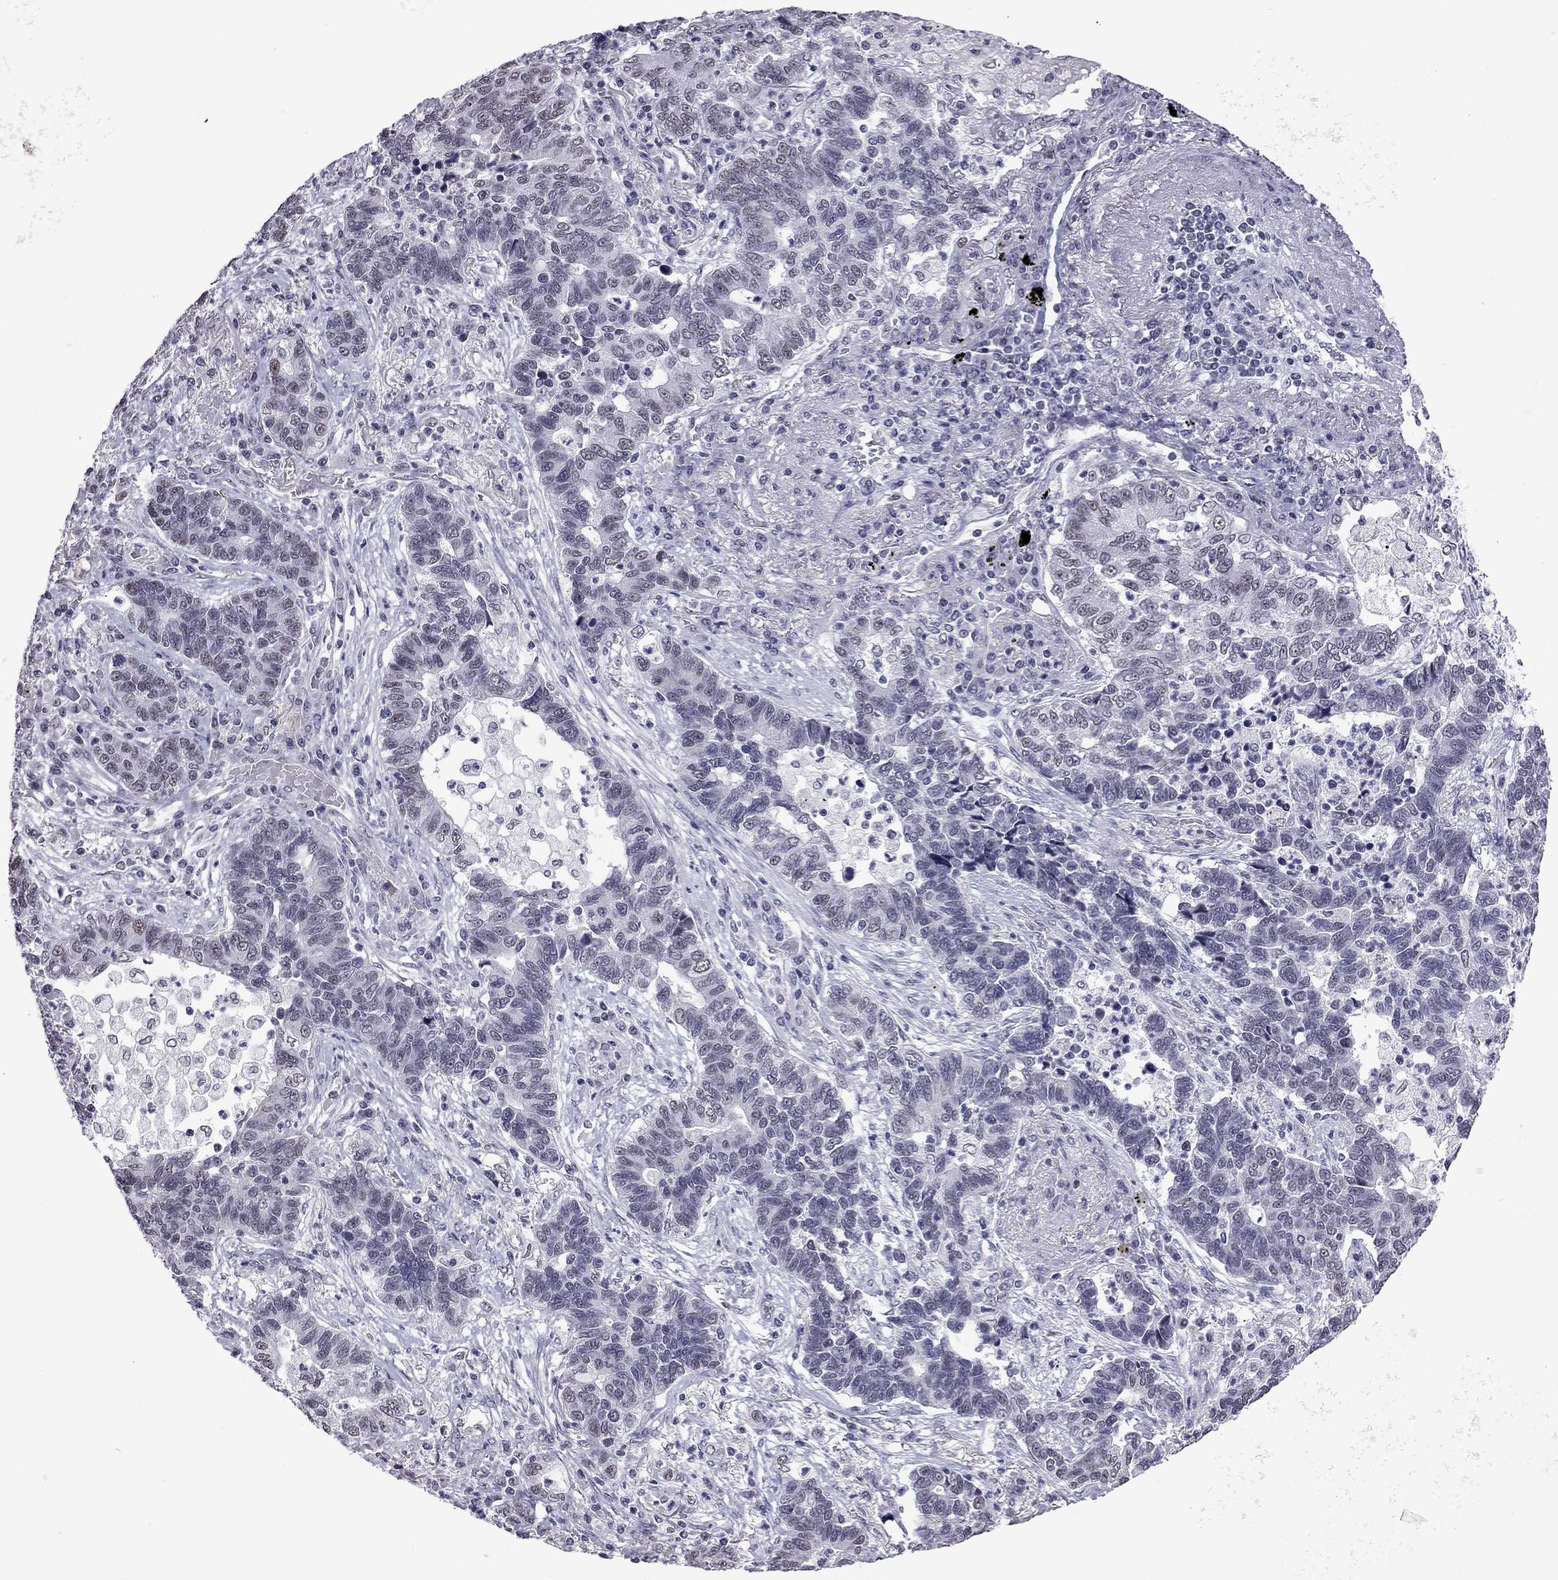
{"staining": {"intensity": "negative", "quantity": "none", "location": "none"}, "tissue": "lung cancer", "cell_type": "Tumor cells", "image_type": "cancer", "snomed": [{"axis": "morphology", "description": "Adenocarcinoma, NOS"}, {"axis": "topography", "description": "Lung"}], "caption": "Adenocarcinoma (lung) was stained to show a protein in brown. There is no significant positivity in tumor cells.", "gene": "PPP1R3A", "patient": {"sex": "female", "age": 57}}